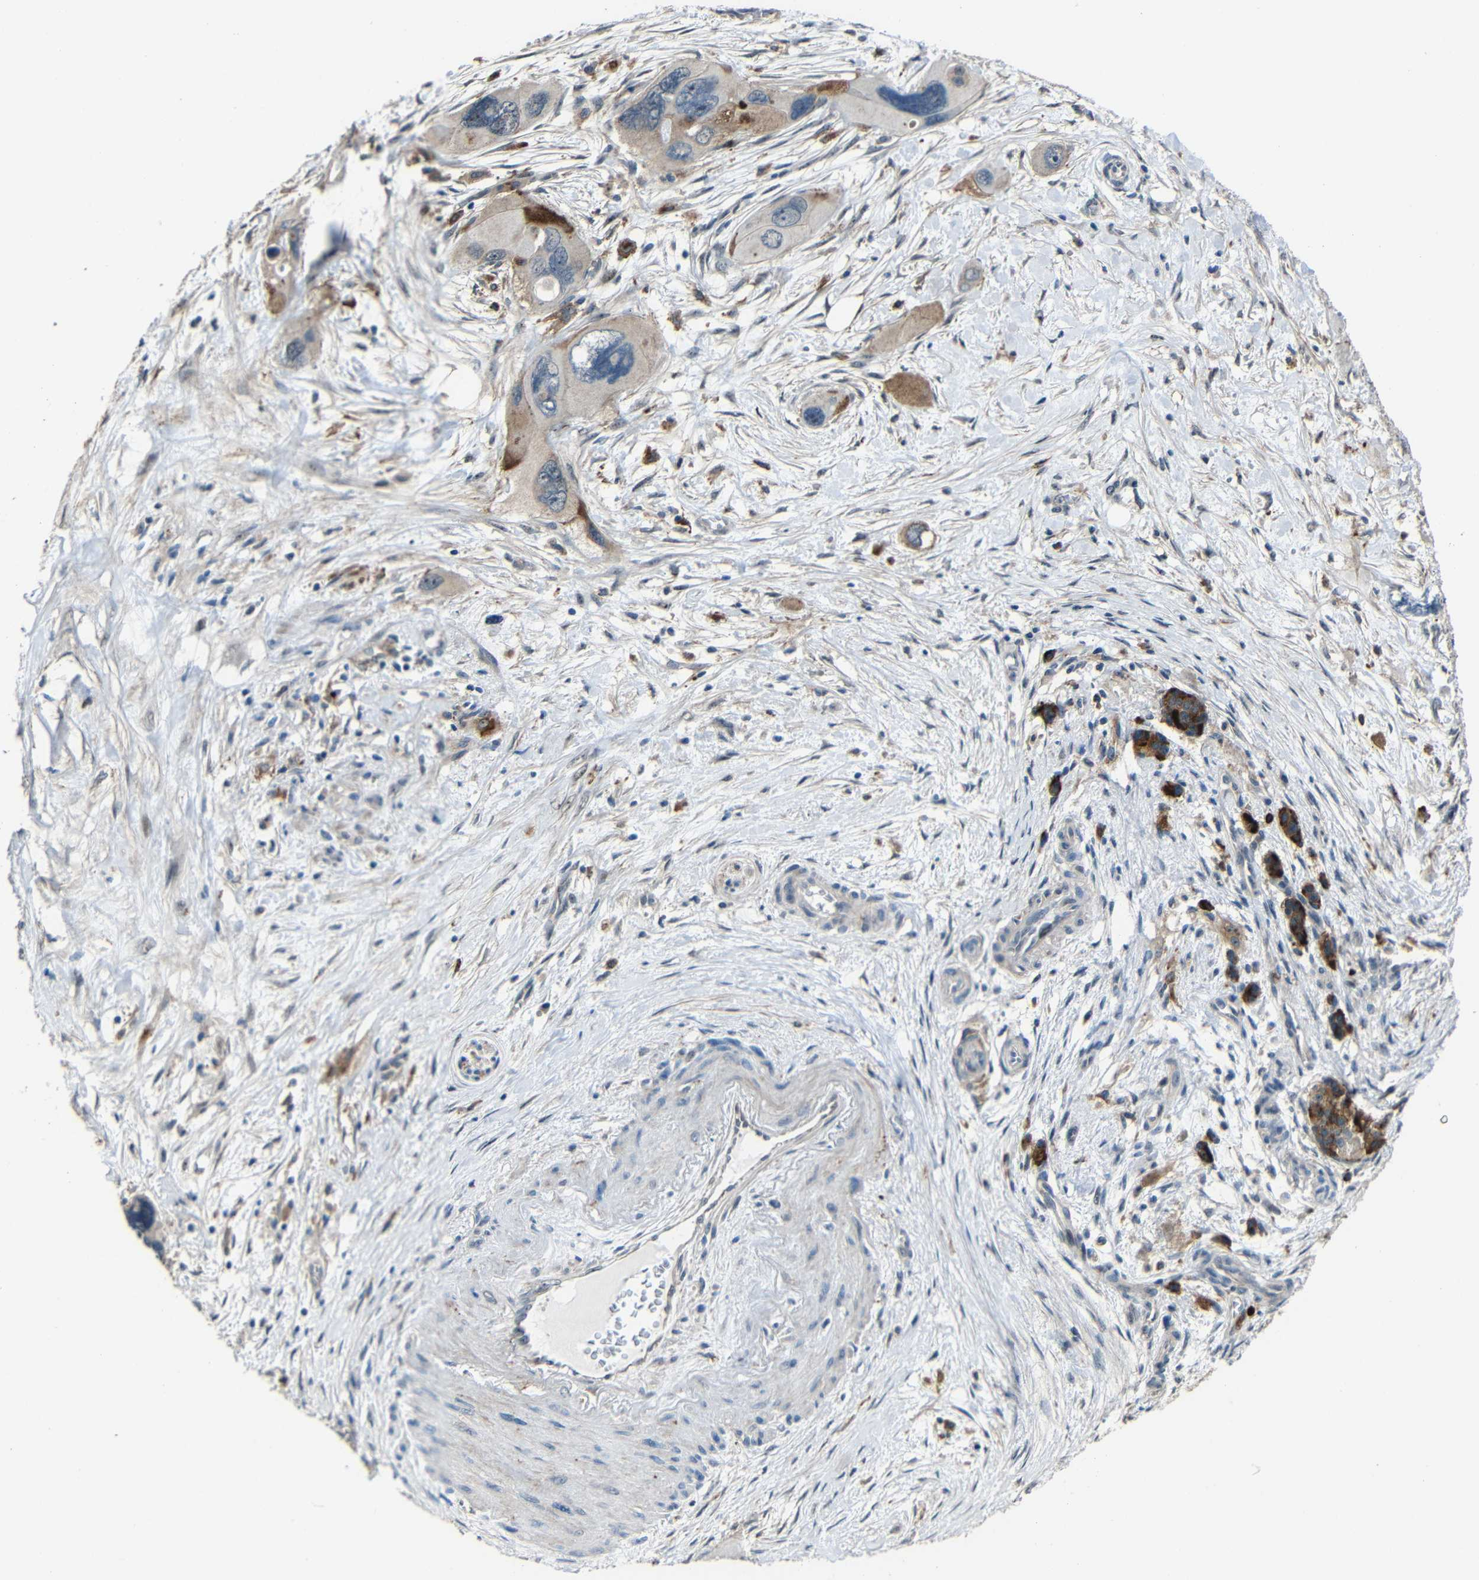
{"staining": {"intensity": "moderate", "quantity": "25%-75%", "location": "cytoplasmic/membranous"}, "tissue": "pancreatic cancer", "cell_type": "Tumor cells", "image_type": "cancer", "snomed": [{"axis": "morphology", "description": "Adenocarcinoma, NOS"}, {"axis": "topography", "description": "Pancreas"}], "caption": "Immunohistochemical staining of human adenocarcinoma (pancreatic) displays medium levels of moderate cytoplasmic/membranous protein staining in about 25%-75% of tumor cells. (IHC, brightfield microscopy, high magnification).", "gene": "DNAJC5", "patient": {"sex": "male", "age": 73}}